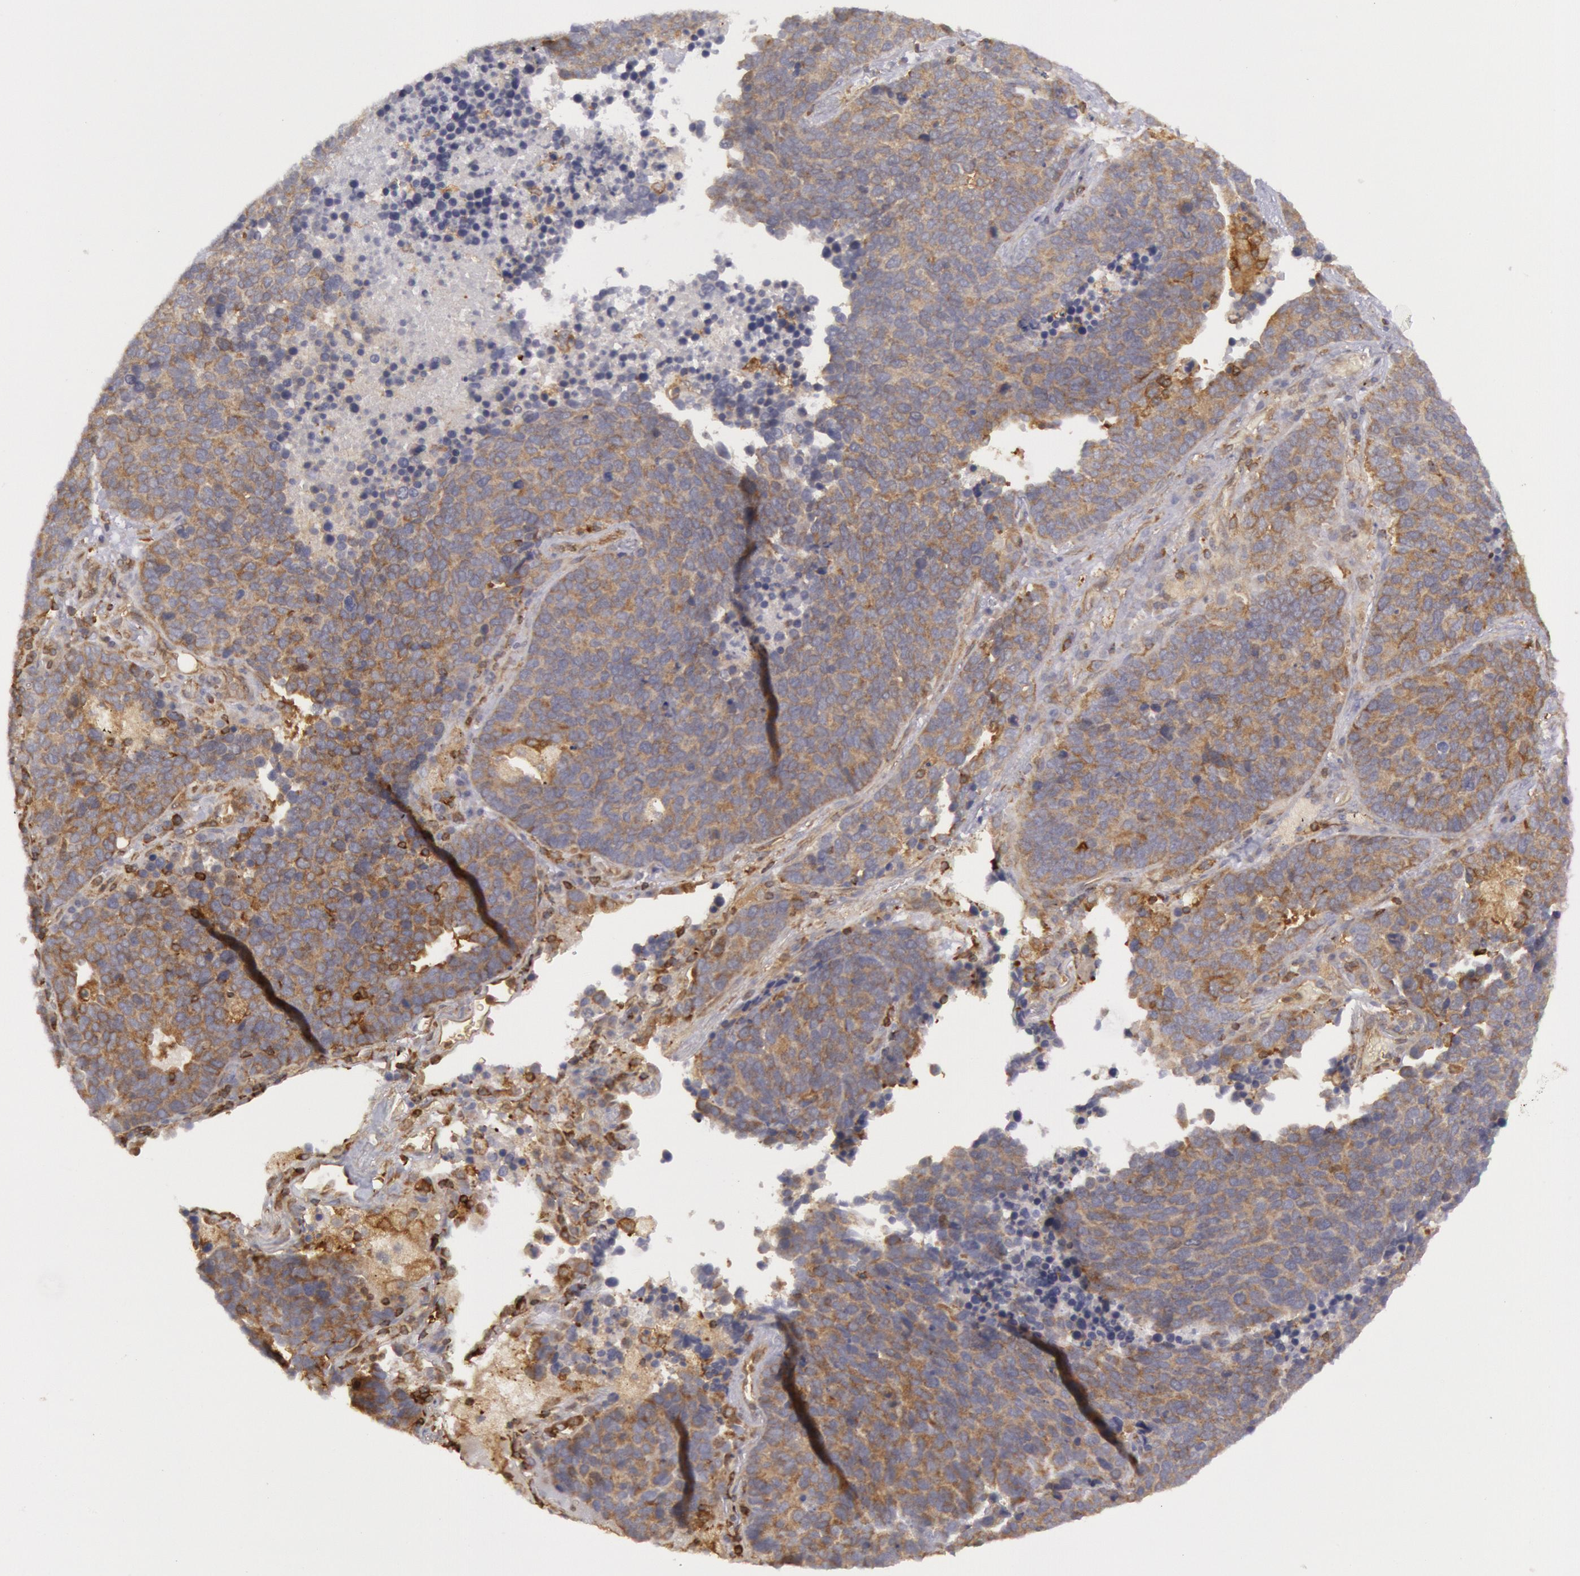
{"staining": {"intensity": "weak", "quantity": ">75%", "location": "cytoplasmic/membranous"}, "tissue": "lung cancer", "cell_type": "Tumor cells", "image_type": "cancer", "snomed": [{"axis": "morphology", "description": "Neoplasm, malignant, NOS"}, {"axis": "topography", "description": "Lung"}], "caption": "Protein staining by immunohistochemistry (IHC) displays weak cytoplasmic/membranous positivity in about >75% of tumor cells in neoplasm (malignant) (lung).", "gene": "IKBKB", "patient": {"sex": "female", "age": 75}}